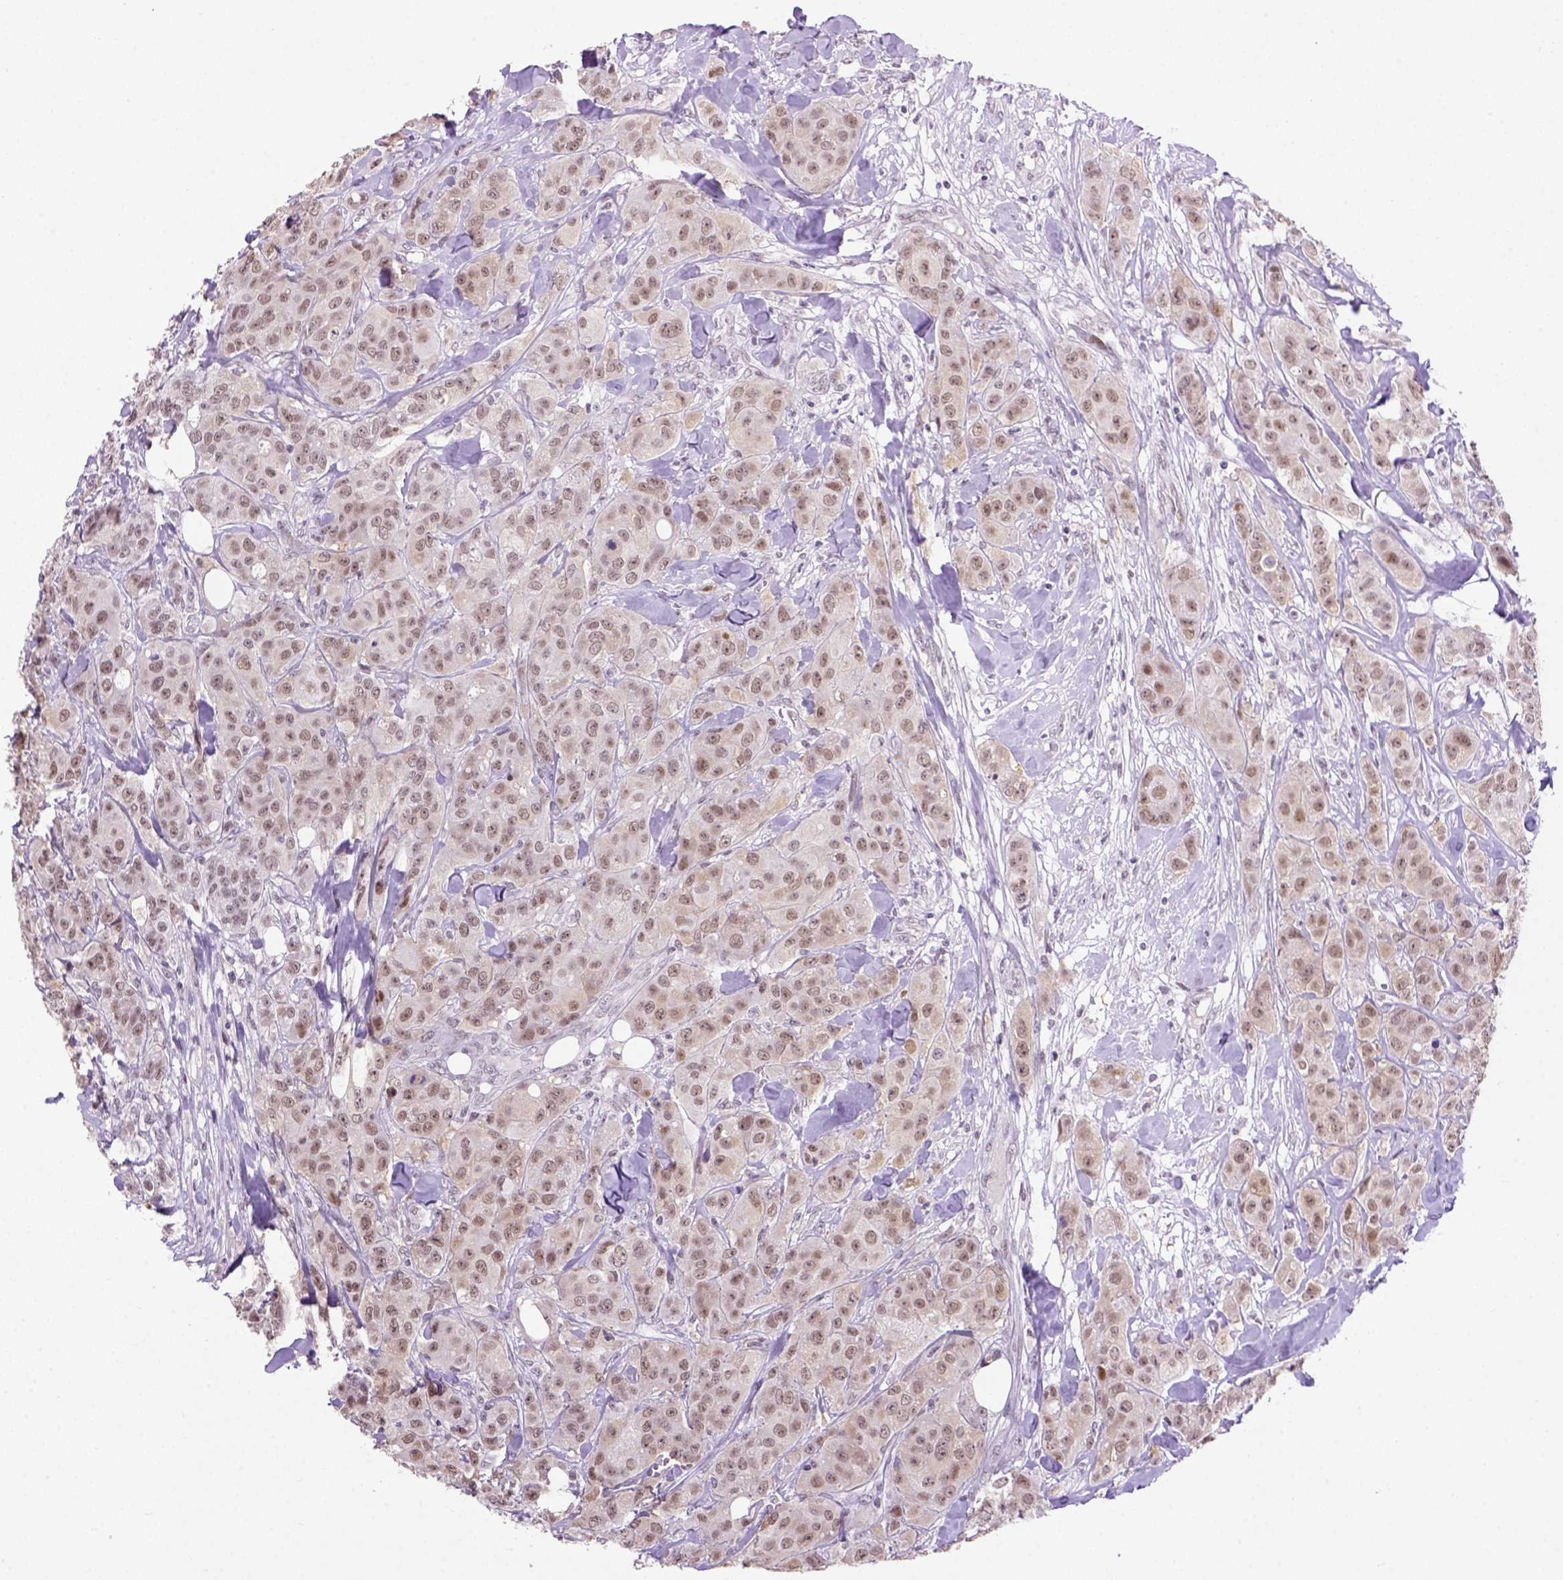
{"staining": {"intensity": "weak", "quantity": "25%-75%", "location": "nuclear"}, "tissue": "breast cancer", "cell_type": "Tumor cells", "image_type": "cancer", "snomed": [{"axis": "morphology", "description": "Duct carcinoma"}, {"axis": "topography", "description": "Breast"}], "caption": "A low amount of weak nuclear expression is identified in about 25%-75% of tumor cells in breast intraductal carcinoma tissue.", "gene": "TBPL1", "patient": {"sex": "female", "age": 43}}